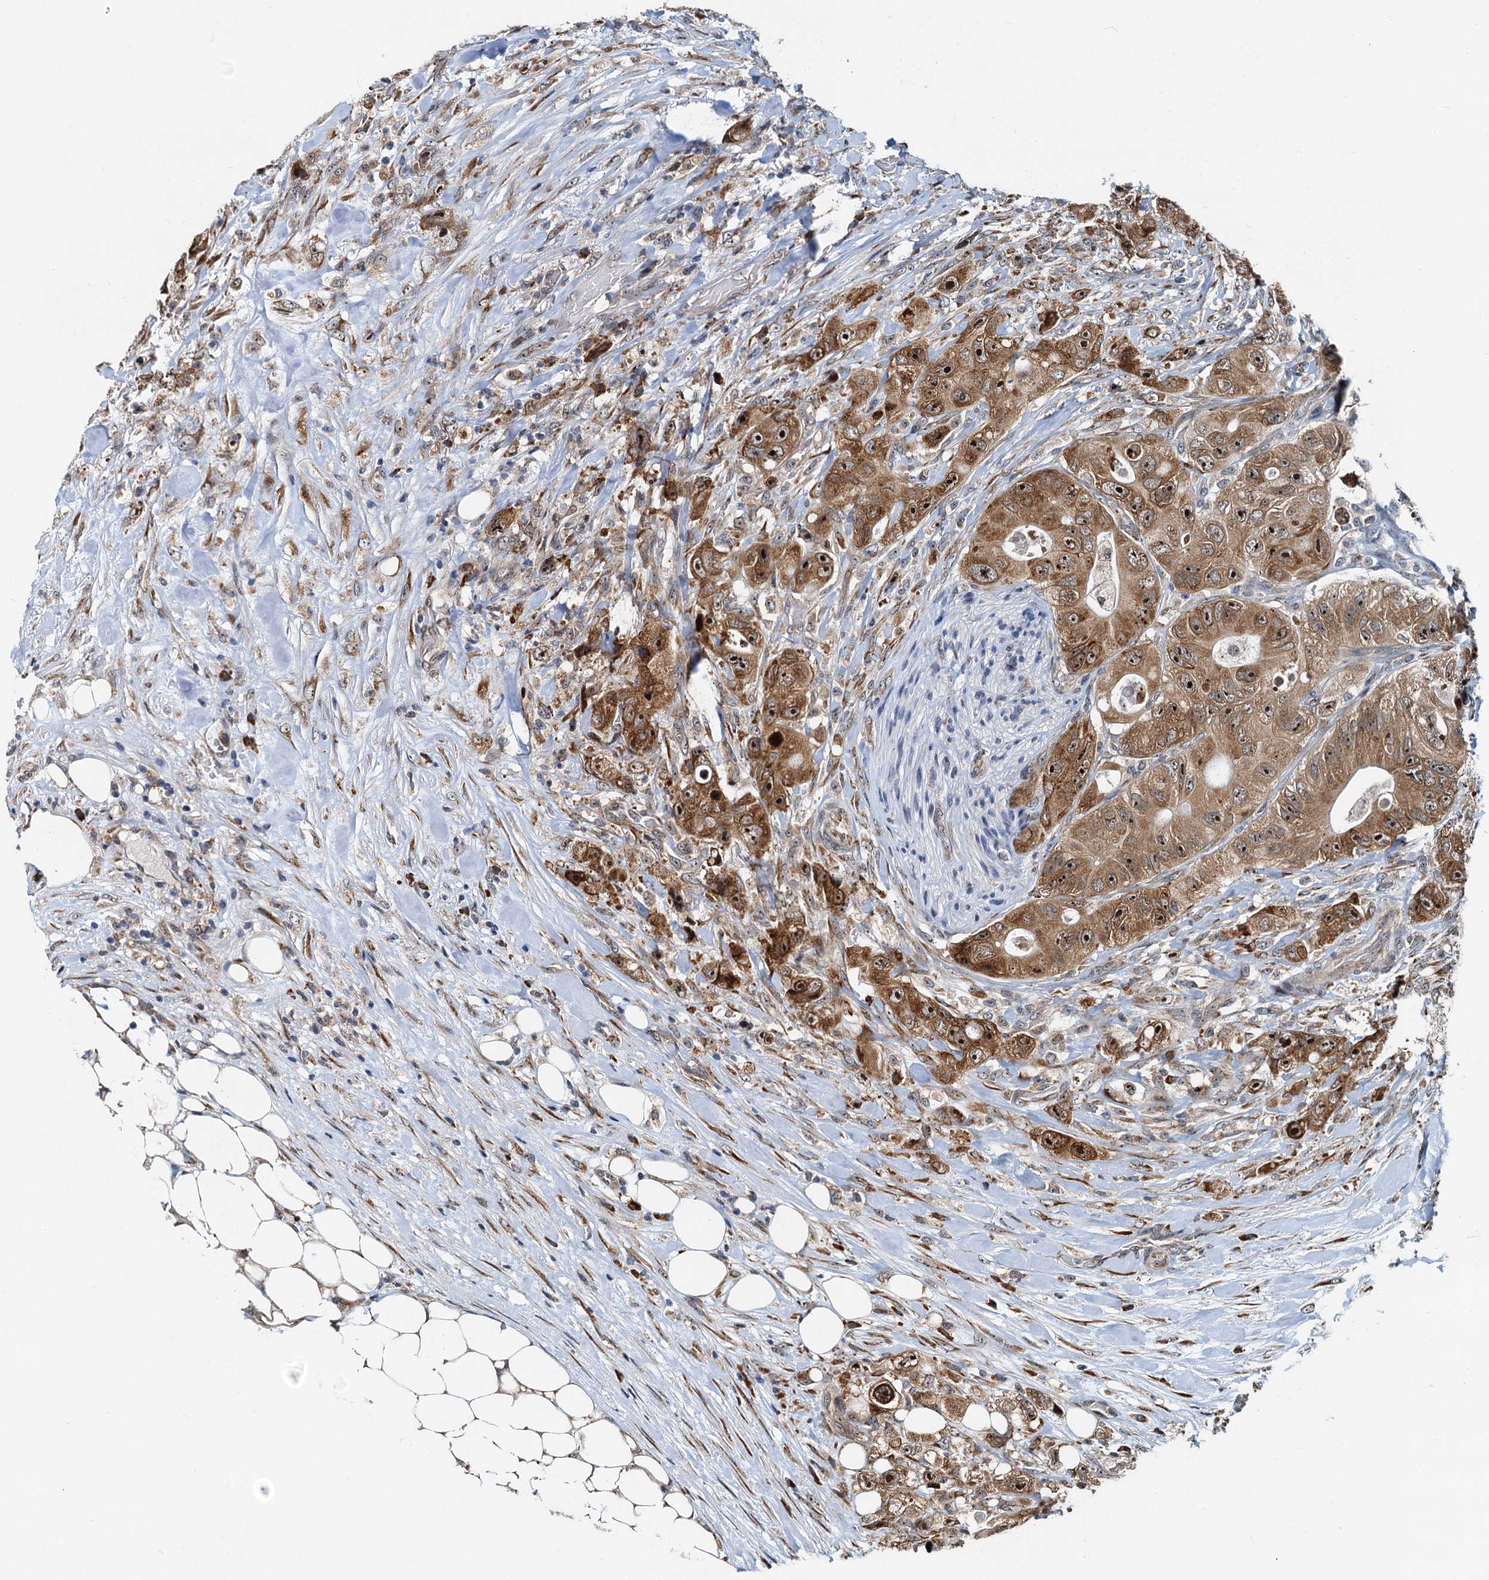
{"staining": {"intensity": "moderate", "quantity": ">75%", "location": "cytoplasmic/membranous,nuclear"}, "tissue": "colorectal cancer", "cell_type": "Tumor cells", "image_type": "cancer", "snomed": [{"axis": "morphology", "description": "Adenocarcinoma, NOS"}, {"axis": "topography", "description": "Colon"}], "caption": "DAB immunohistochemical staining of human adenocarcinoma (colorectal) demonstrates moderate cytoplasmic/membranous and nuclear protein positivity in approximately >75% of tumor cells. (IHC, brightfield microscopy, high magnification).", "gene": "DNAJC21", "patient": {"sex": "female", "age": 46}}